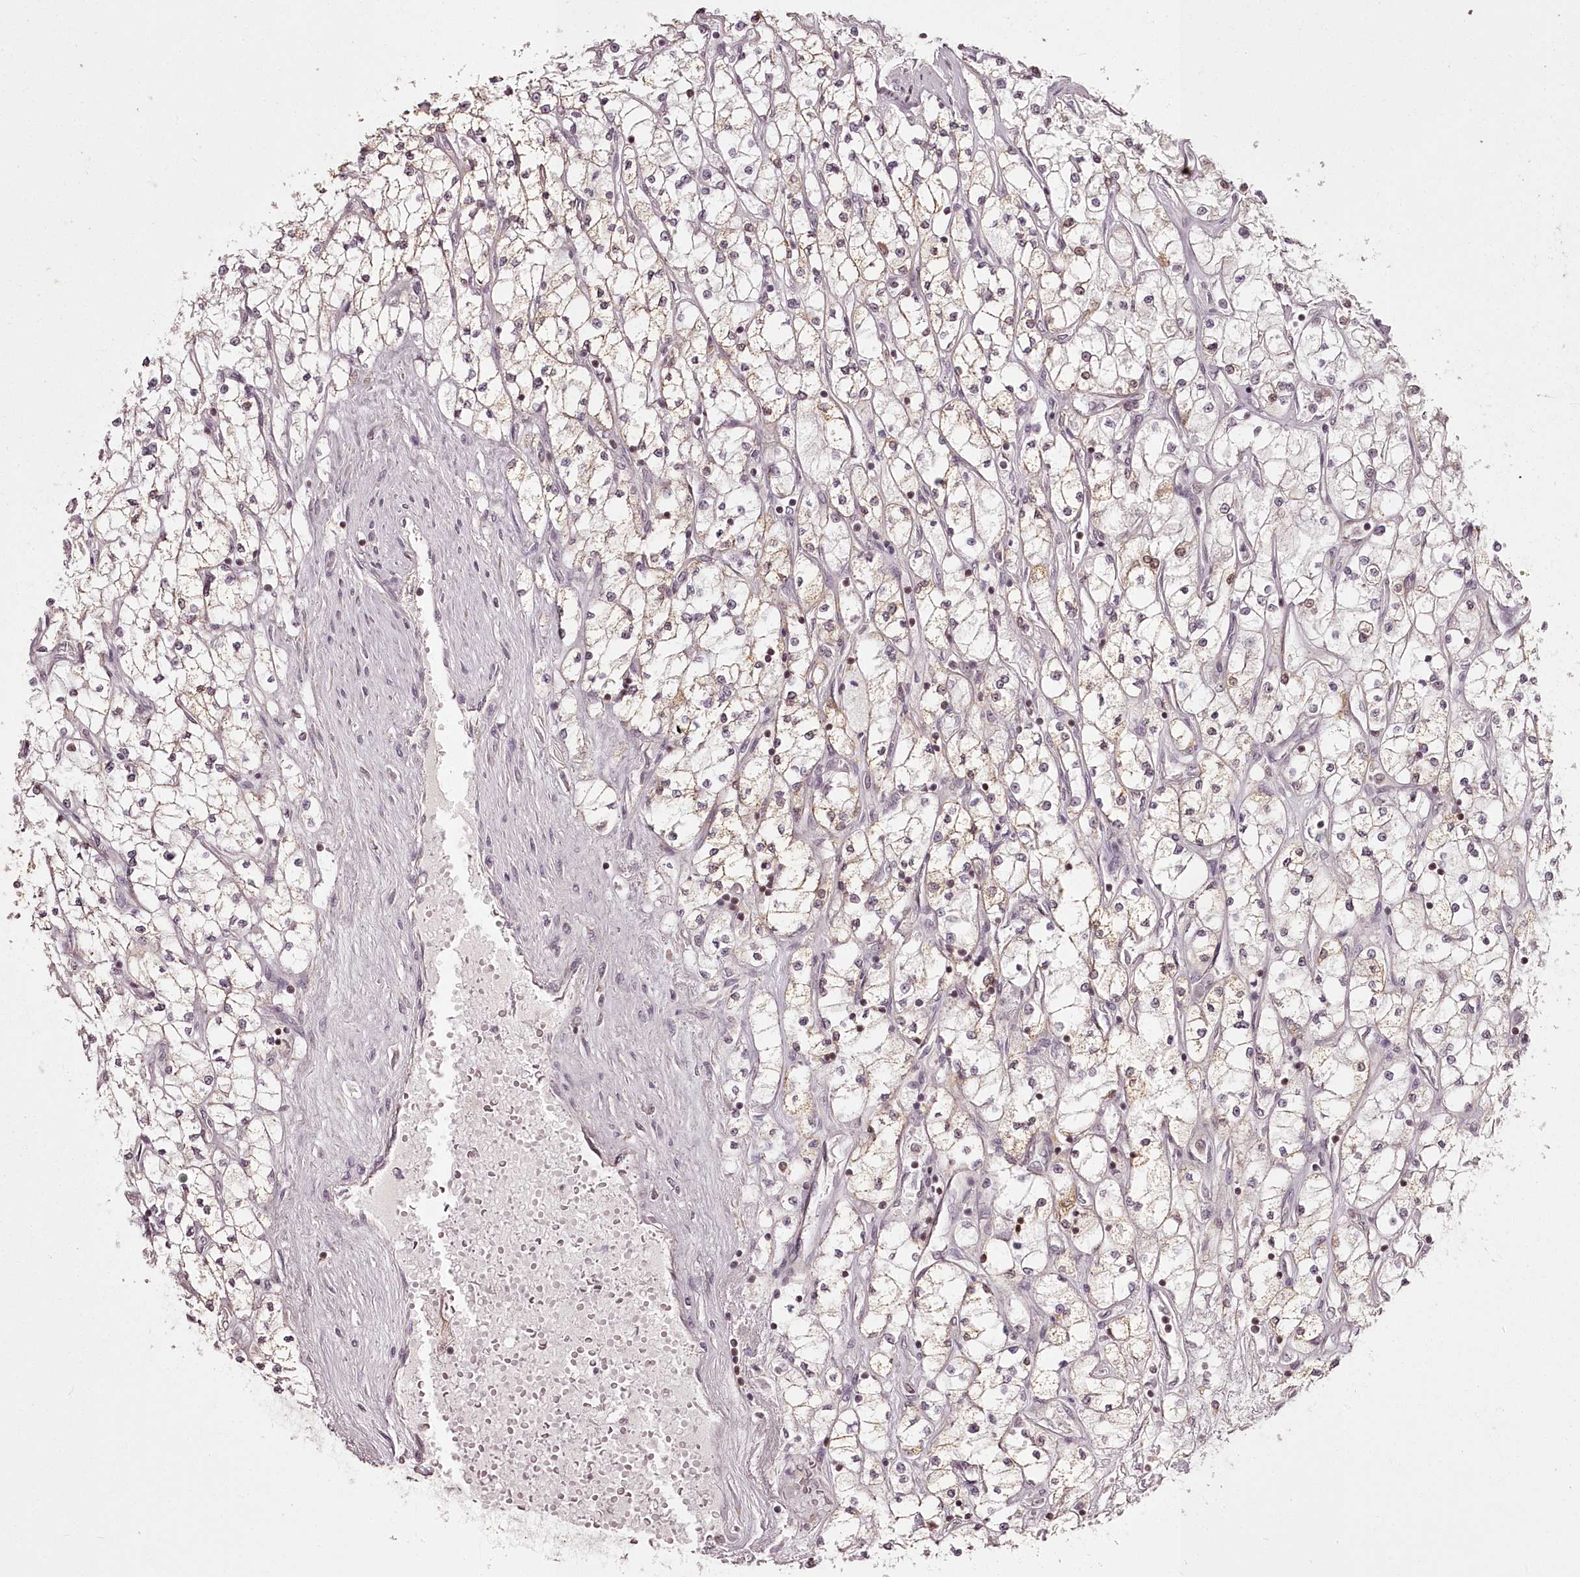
{"staining": {"intensity": "weak", "quantity": "<25%", "location": "cytoplasmic/membranous"}, "tissue": "renal cancer", "cell_type": "Tumor cells", "image_type": "cancer", "snomed": [{"axis": "morphology", "description": "Adenocarcinoma, NOS"}, {"axis": "topography", "description": "Kidney"}], "caption": "DAB (3,3'-diaminobenzidine) immunohistochemical staining of human renal cancer shows no significant staining in tumor cells.", "gene": "CHCHD2", "patient": {"sex": "male", "age": 80}}